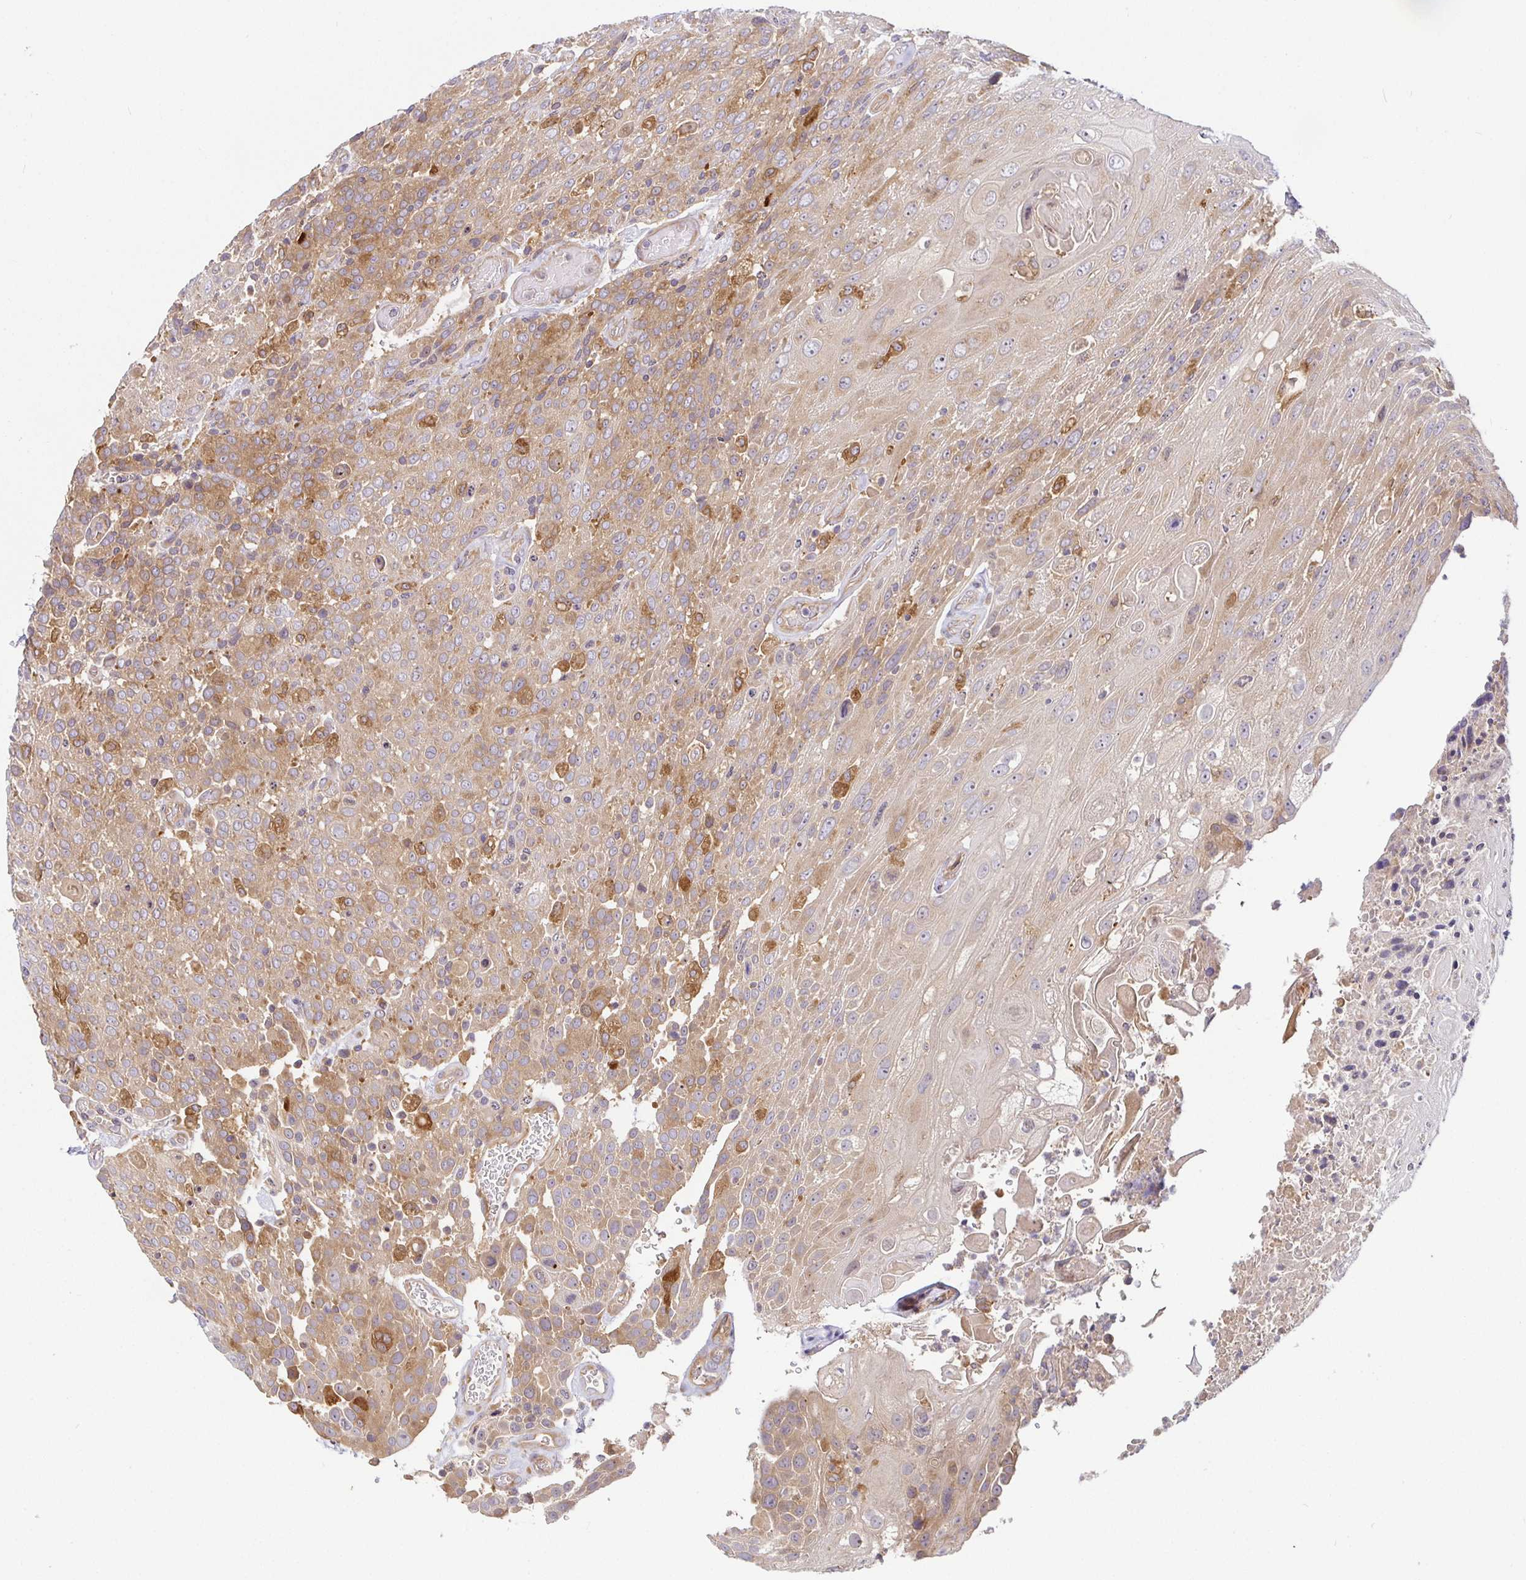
{"staining": {"intensity": "moderate", "quantity": ">75%", "location": "cytoplasmic/membranous"}, "tissue": "urothelial cancer", "cell_type": "Tumor cells", "image_type": "cancer", "snomed": [{"axis": "morphology", "description": "Urothelial carcinoma, High grade"}, {"axis": "topography", "description": "Urinary bladder"}], "caption": "The micrograph reveals staining of urothelial cancer, revealing moderate cytoplasmic/membranous protein positivity (brown color) within tumor cells. (DAB IHC, brown staining for protein, blue staining for nuclei).", "gene": "SNX8", "patient": {"sex": "female", "age": 70}}